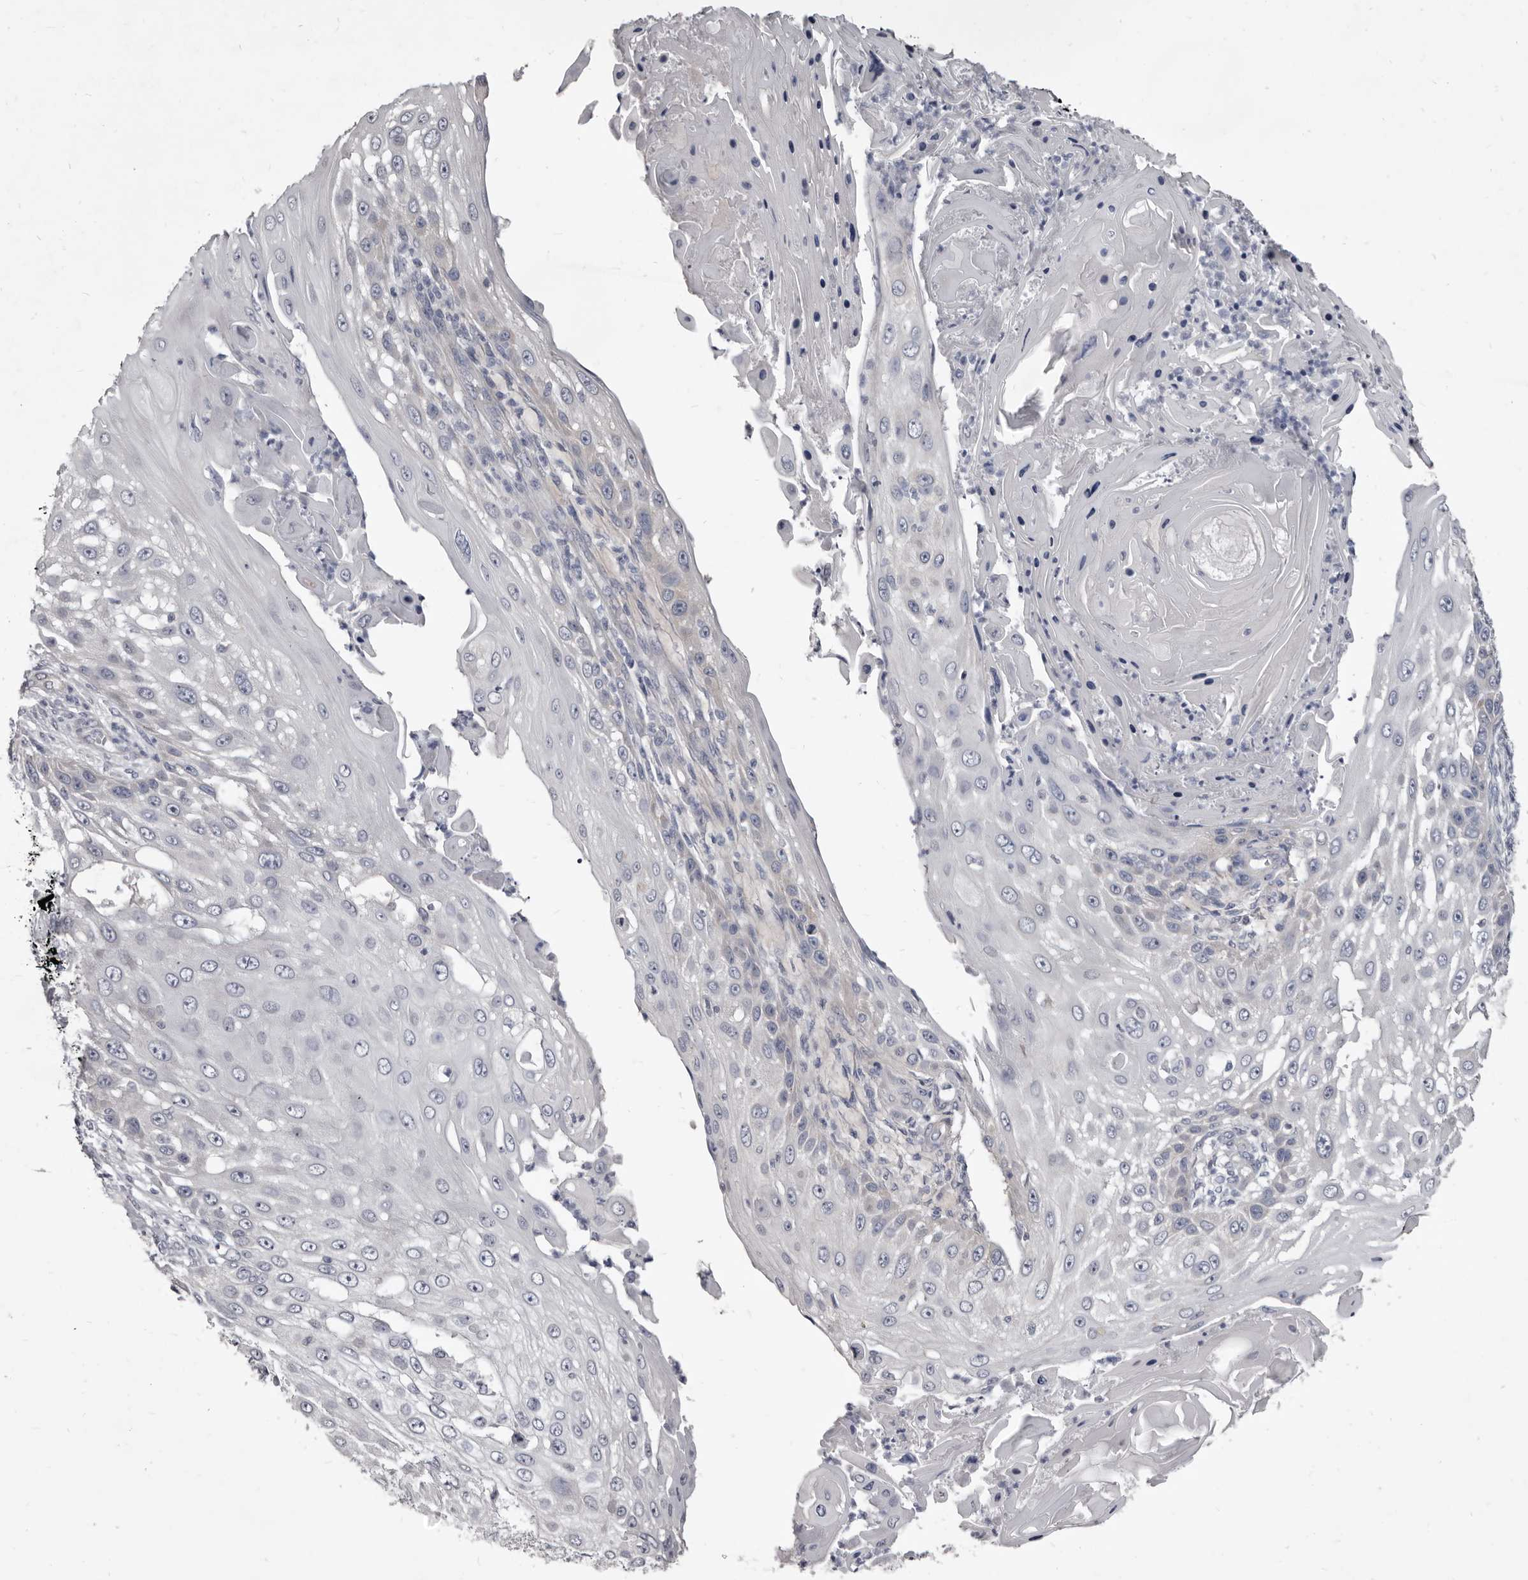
{"staining": {"intensity": "negative", "quantity": "none", "location": "none"}, "tissue": "skin cancer", "cell_type": "Tumor cells", "image_type": "cancer", "snomed": [{"axis": "morphology", "description": "Squamous cell carcinoma, NOS"}, {"axis": "topography", "description": "Skin"}], "caption": "DAB immunohistochemical staining of human skin cancer shows no significant staining in tumor cells. (Stains: DAB IHC with hematoxylin counter stain, Microscopy: brightfield microscopy at high magnification).", "gene": "GSK3B", "patient": {"sex": "female", "age": 44}}